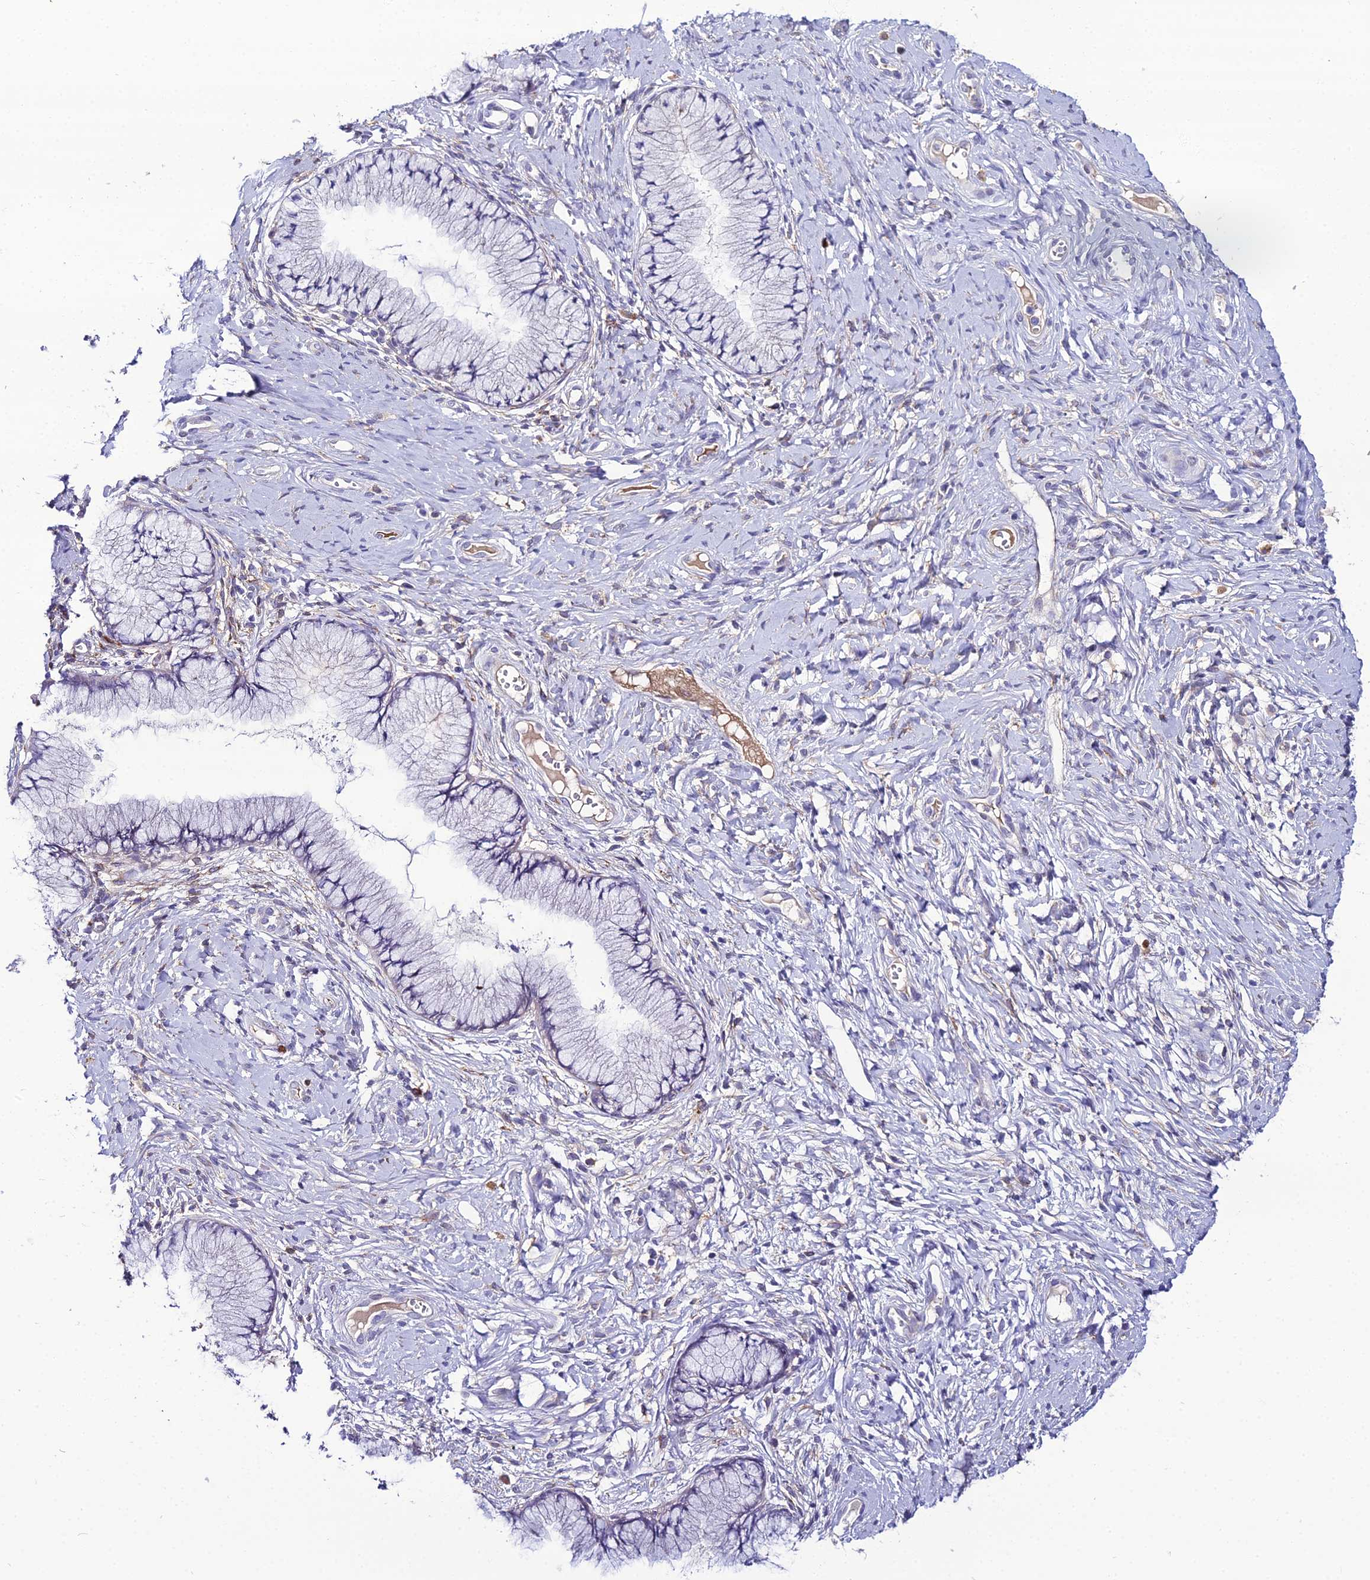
{"staining": {"intensity": "negative", "quantity": "none", "location": "none"}, "tissue": "cervix", "cell_type": "Glandular cells", "image_type": "normal", "snomed": [{"axis": "morphology", "description": "Normal tissue, NOS"}, {"axis": "topography", "description": "Cervix"}], "caption": "IHC micrograph of benign cervix: cervix stained with DAB (3,3'-diaminobenzidine) displays no significant protein expression in glandular cells.", "gene": "MB21D2", "patient": {"sex": "female", "age": 42}}